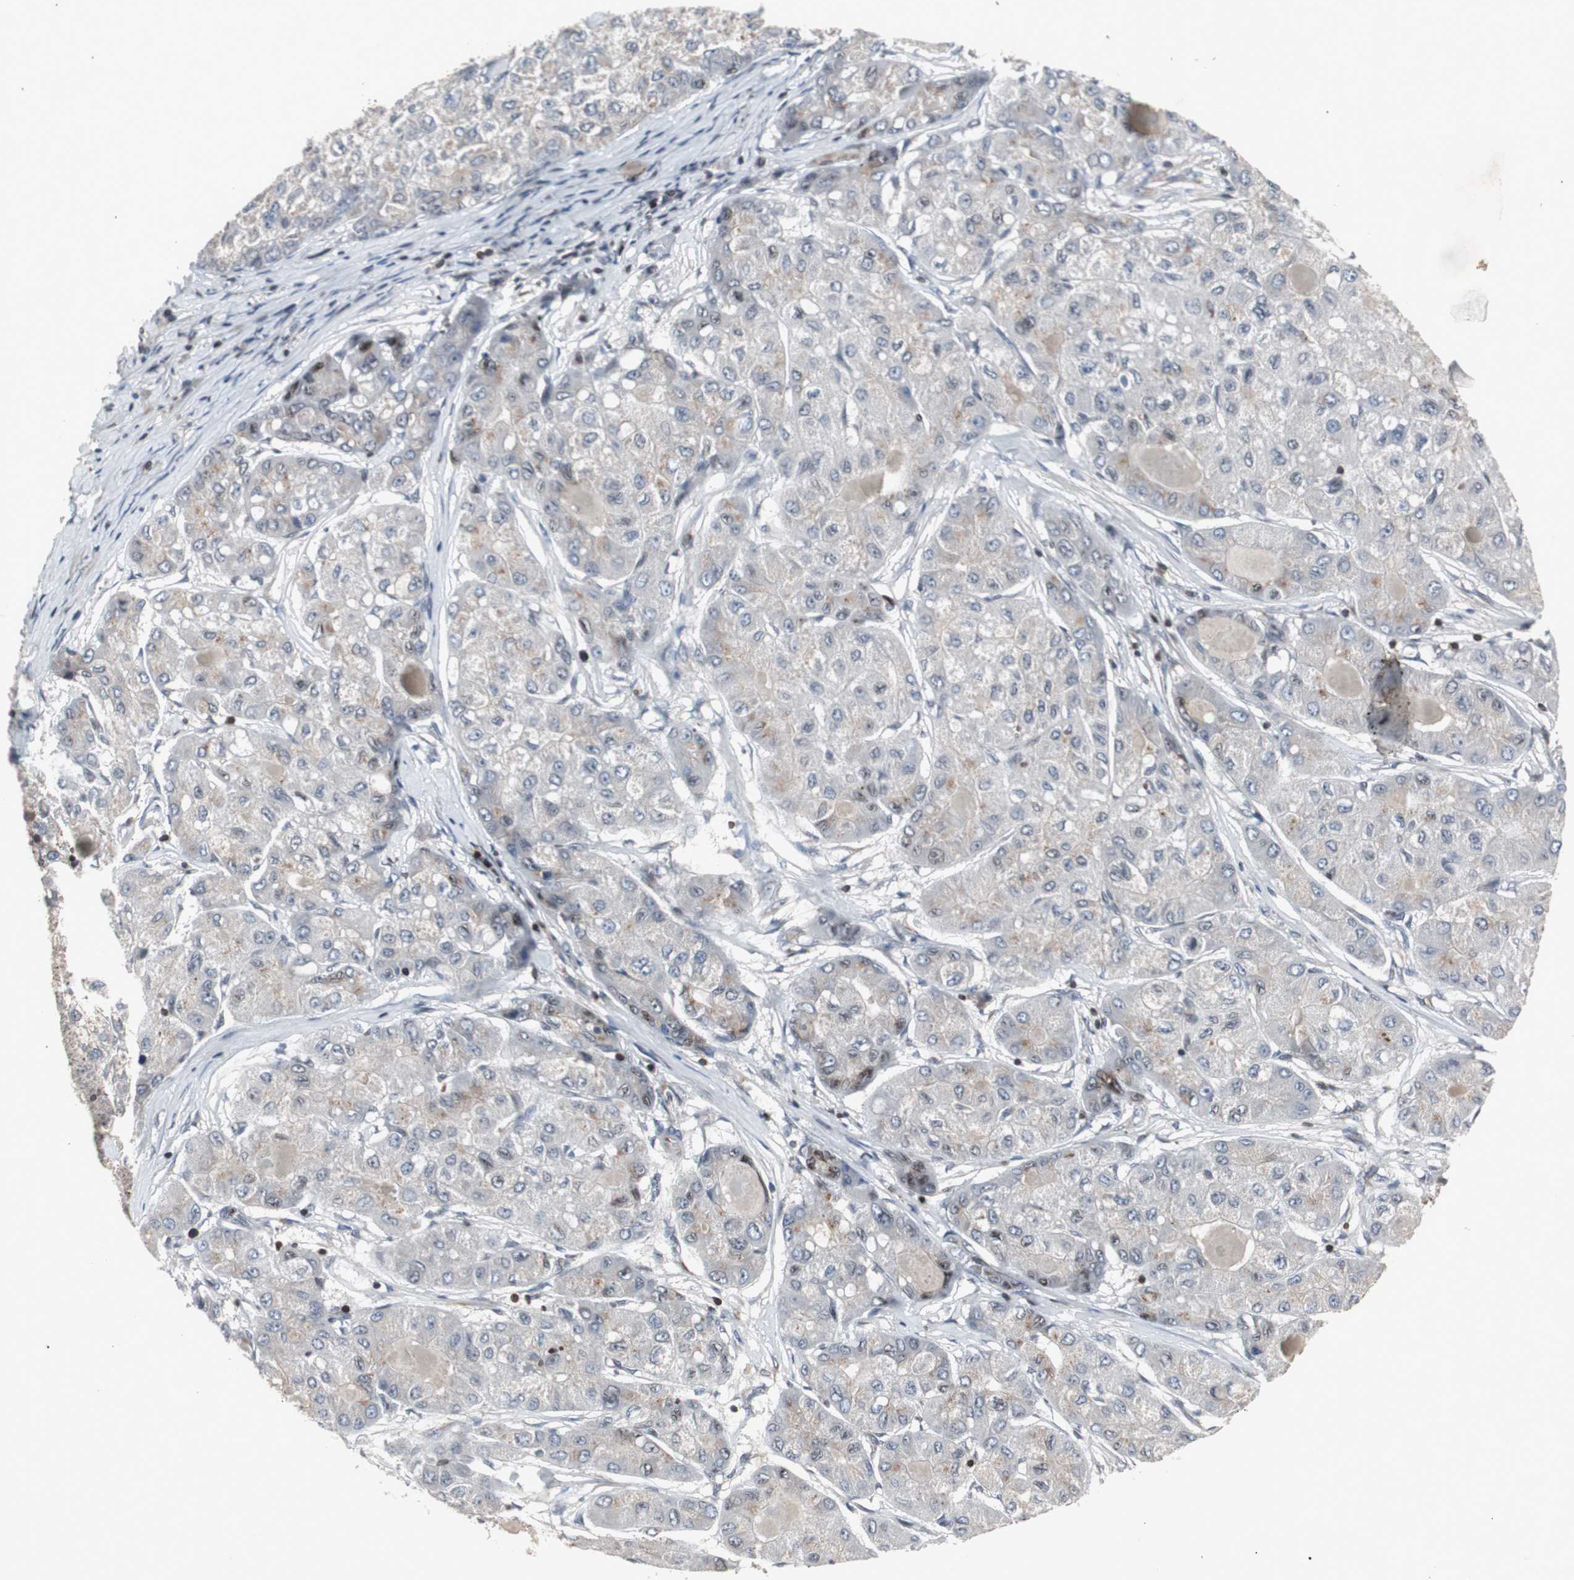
{"staining": {"intensity": "weak", "quantity": "<25%", "location": "cytoplasmic/membranous"}, "tissue": "liver cancer", "cell_type": "Tumor cells", "image_type": "cancer", "snomed": [{"axis": "morphology", "description": "Carcinoma, Hepatocellular, NOS"}, {"axis": "topography", "description": "Liver"}], "caption": "This histopathology image is of hepatocellular carcinoma (liver) stained with IHC to label a protein in brown with the nuclei are counter-stained blue. There is no positivity in tumor cells.", "gene": "ZNF396", "patient": {"sex": "male", "age": 80}}